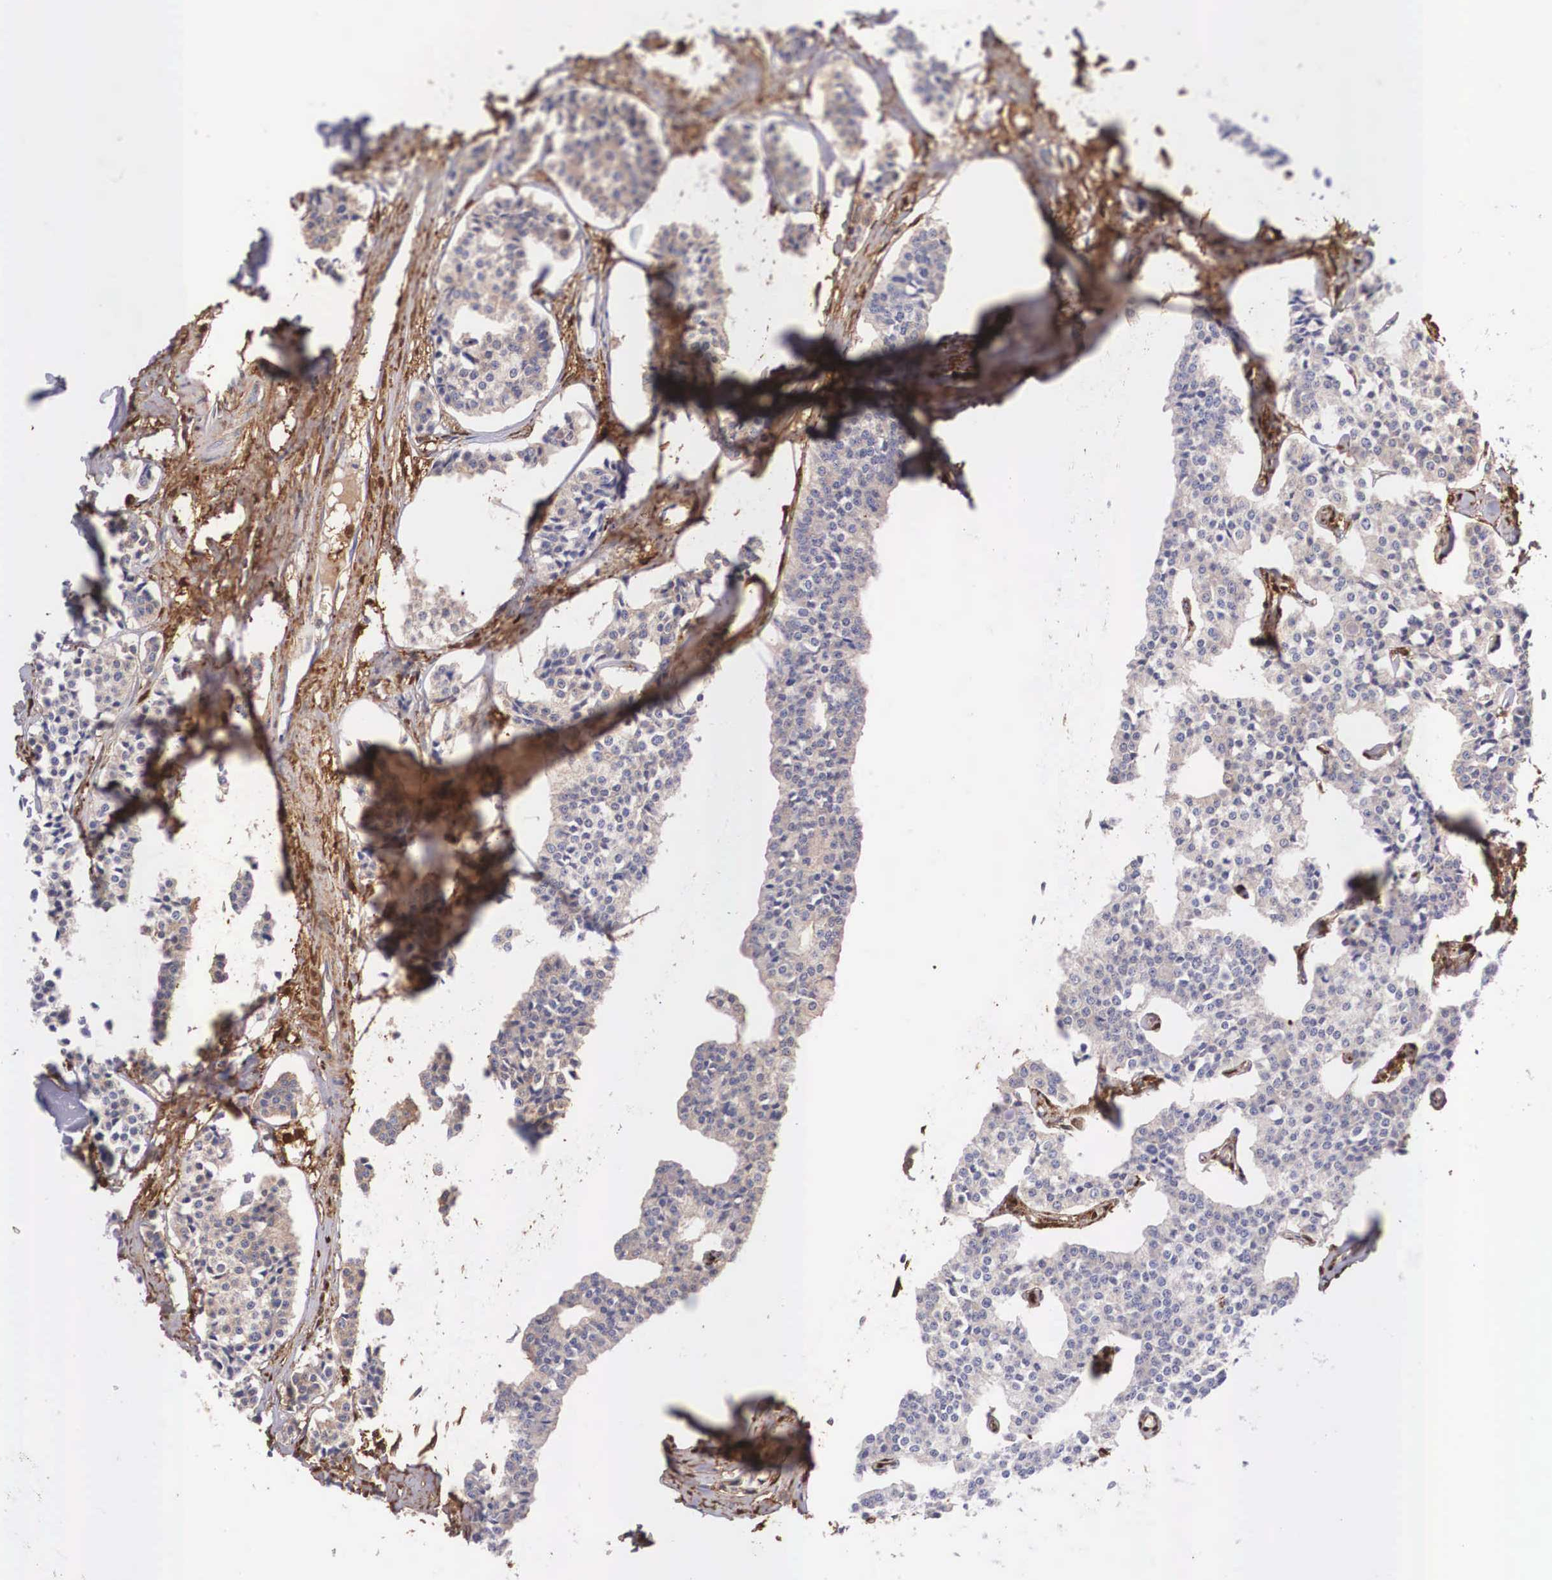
{"staining": {"intensity": "negative", "quantity": "none", "location": "none"}, "tissue": "carcinoid", "cell_type": "Tumor cells", "image_type": "cancer", "snomed": [{"axis": "morphology", "description": "Carcinoid, malignant, NOS"}, {"axis": "topography", "description": "Small intestine"}], "caption": "There is no significant expression in tumor cells of malignant carcinoid.", "gene": "LGALS1", "patient": {"sex": "male", "age": 63}}